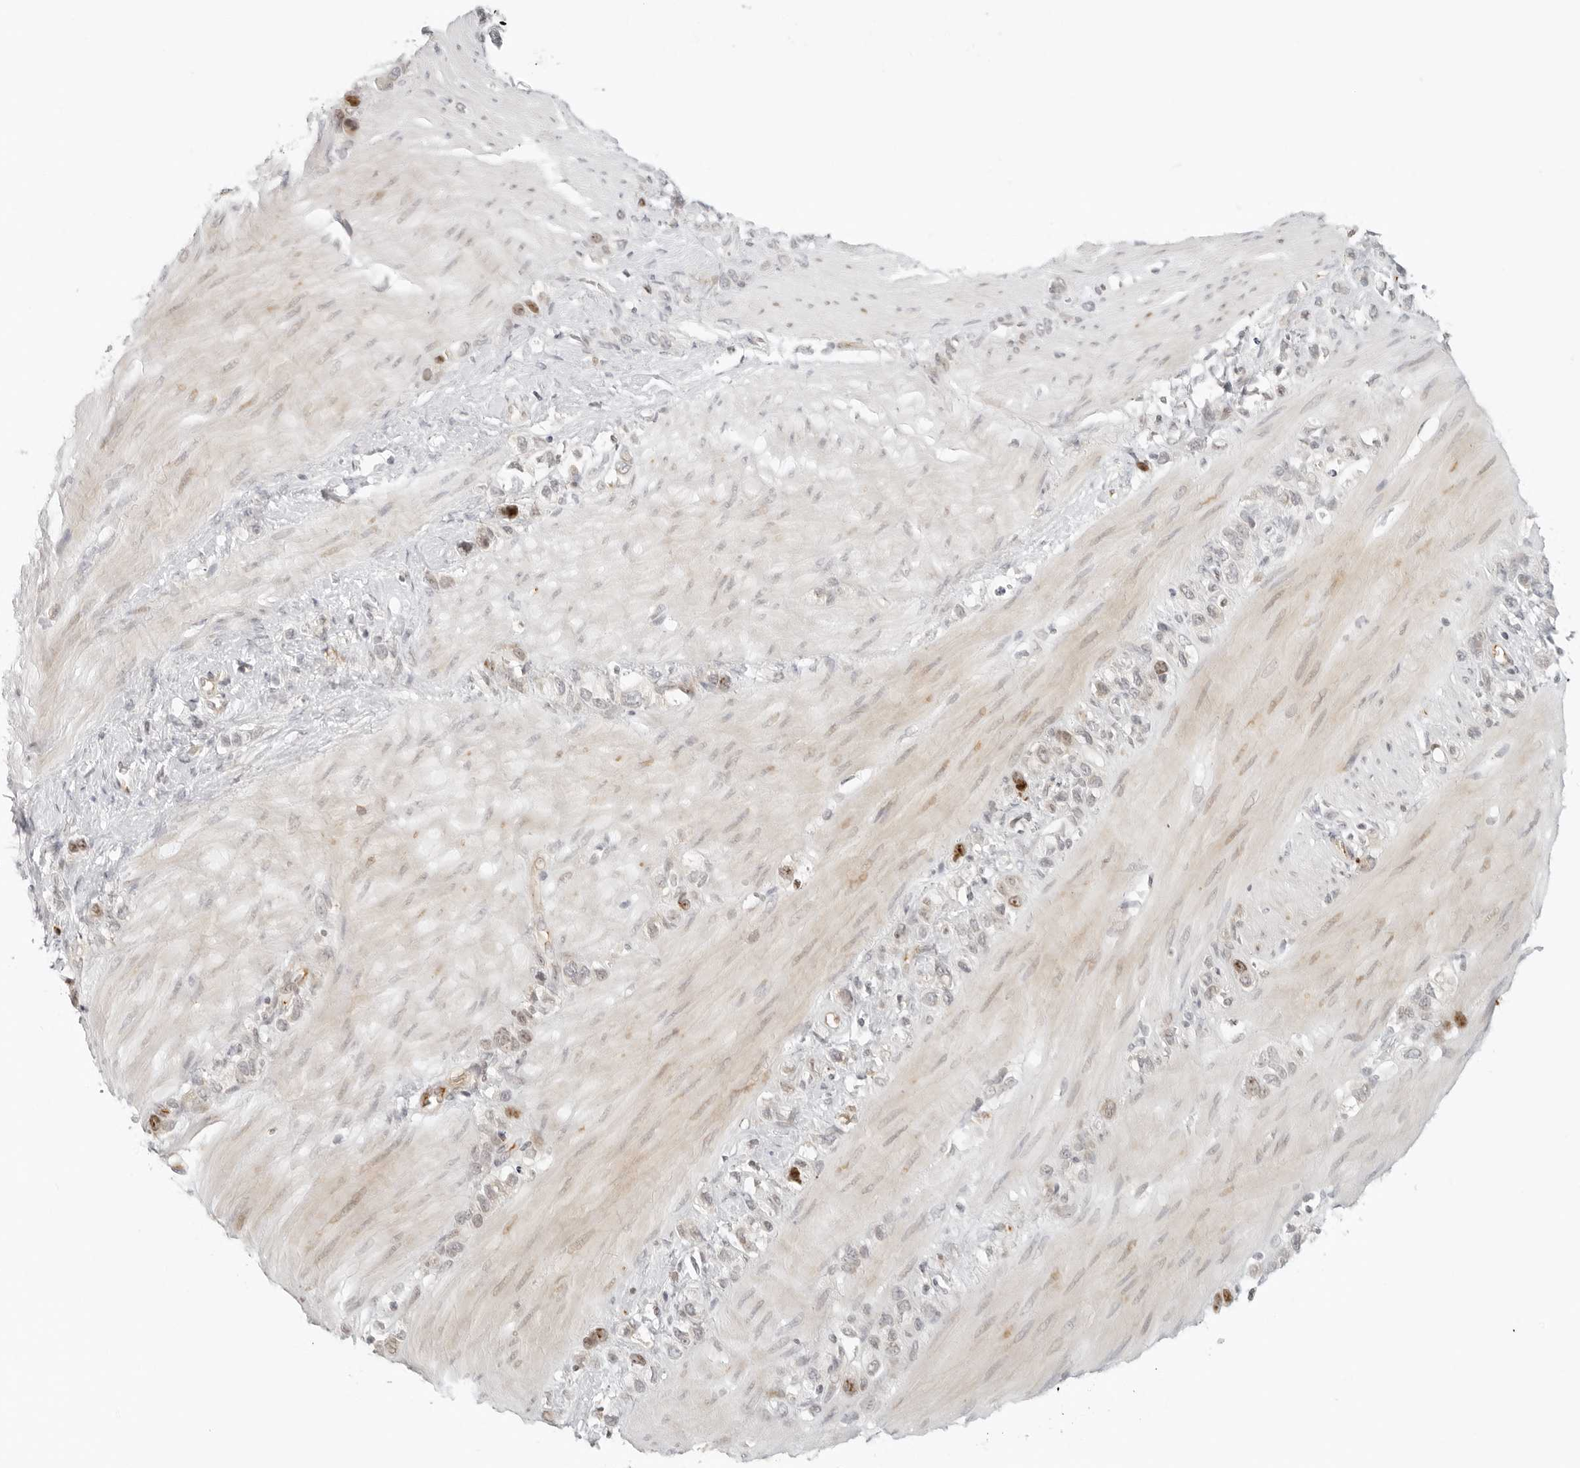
{"staining": {"intensity": "moderate", "quantity": "<25%", "location": "nuclear"}, "tissue": "stomach cancer", "cell_type": "Tumor cells", "image_type": "cancer", "snomed": [{"axis": "morphology", "description": "Normal tissue, NOS"}, {"axis": "morphology", "description": "Adenocarcinoma, NOS"}, {"axis": "morphology", "description": "Adenocarcinoma, High grade"}, {"axis": "topography", "description": "Stomach, upper"}, {"axis": "topography", "description": "Stomach"}], "caption": "IHC of stomach high-grade adenocarcinoma displays low levels of moderate nuclear staining in about <25% of tumor cells.", "gene": "ZNF678", "patient": {"sex": "female", "age": 65}}